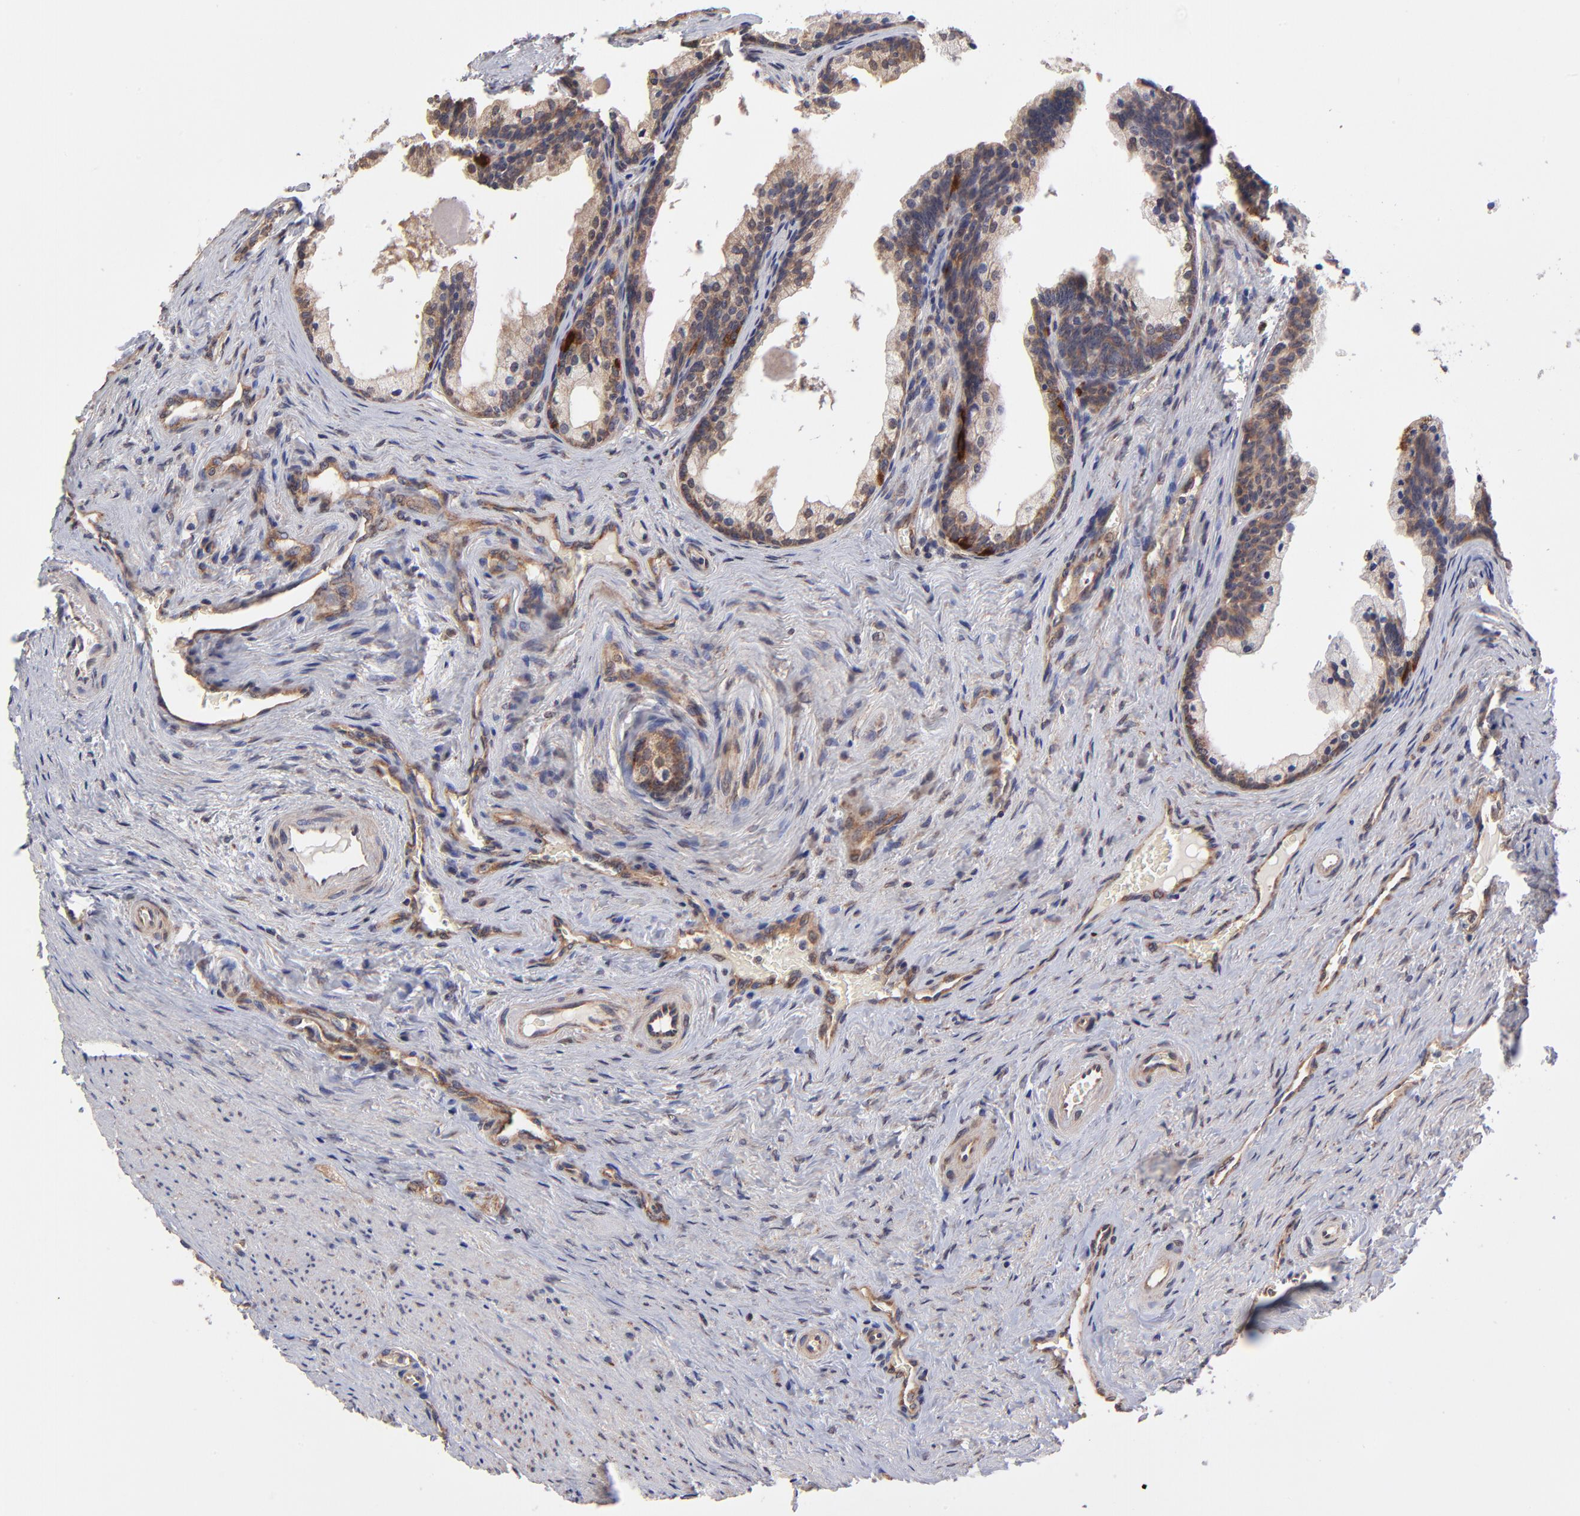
{"staining": {"intensity": "moderate", "quantity": ">75%", "location": "cytoplasmic/membranous"}, "tissue": "prostate cancer", "cell_type": "Tumor cells", "image_type": "cancer", "snomed": [{"axis": "morphology", "description": "Adenocarcinoma, Medium grade"}, {"axis": "topography", "description": "Prostate"}], "caption": "High-power microscopy captured an immunohistochemistry (IHC) photomicrograph of prostate adenocarcinoma (medium-grade), revealing moderate cytoplasmic/membranous positivity in about >75% of tumor cells.", "gene": "UBE2H", "patient": {"sex": "male", "age": 60}}